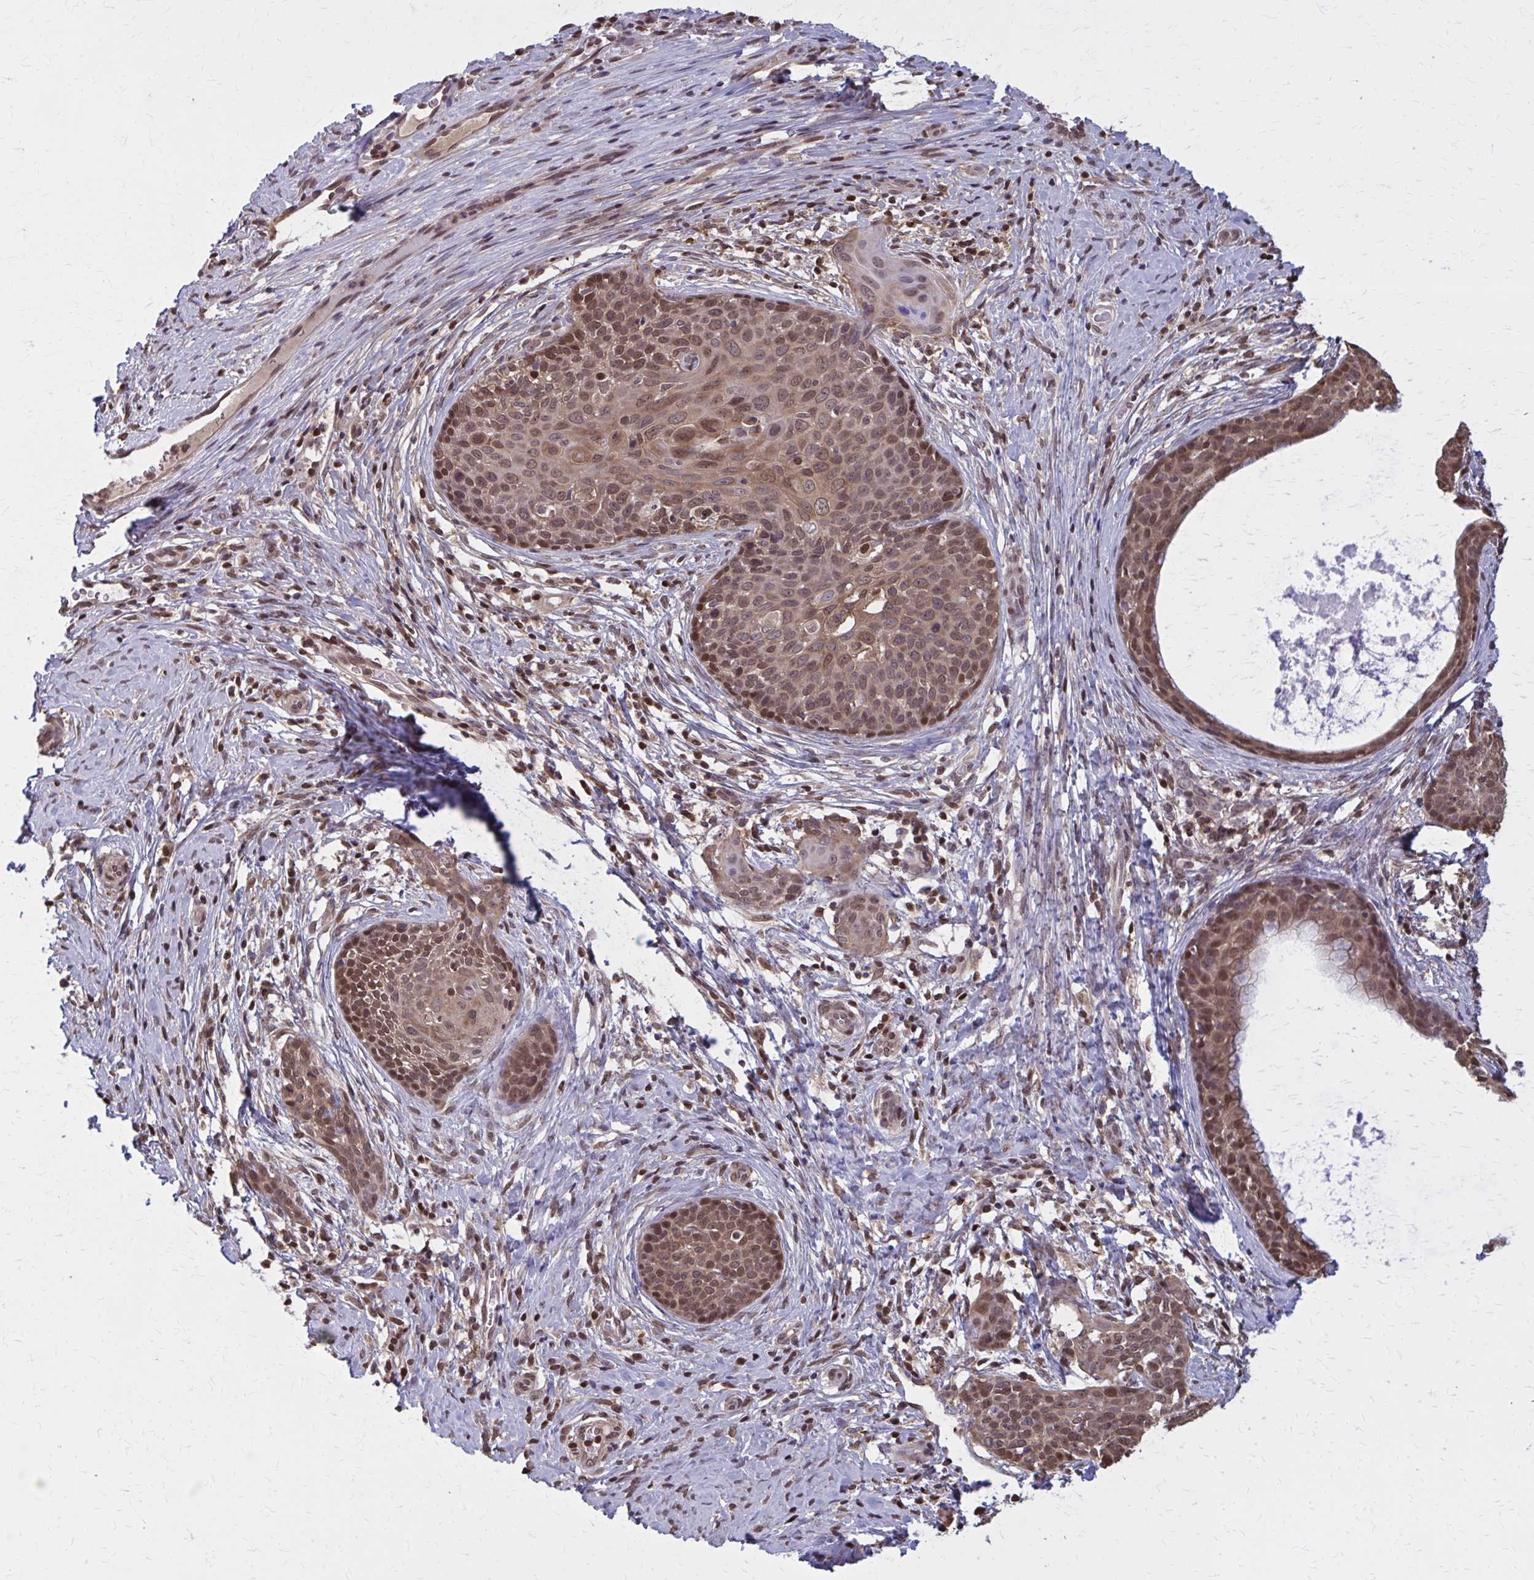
{"staining": {"intensity": "moderate", "quantity": ">75%", "location": "cytoplasmic/membranous,nuclear"}, "tissue": "cervical cancer", "cell_type": "Tumor cells", "image_type": "cancer", "snomed": [{"axis": "morphology", "description": "Squamous cell carcinoma, NOS"}, {"axis": "morphology", "description": "Adenocarcinoma, NOS"}, {"axis": "topography", "description": "Cervix"}], "caption": "Immunohistochemical staining of cervical cancer (squamous cell carcinoma) displays medium levels of moderate cytoplasmic/membranous and nuclear protein expression in about >75% of tumor cells. (Brightfield microscopy of DAB IHC at high magnification).", "gene": "MDH1", "patient": {"sex": "female", "age": 52}}